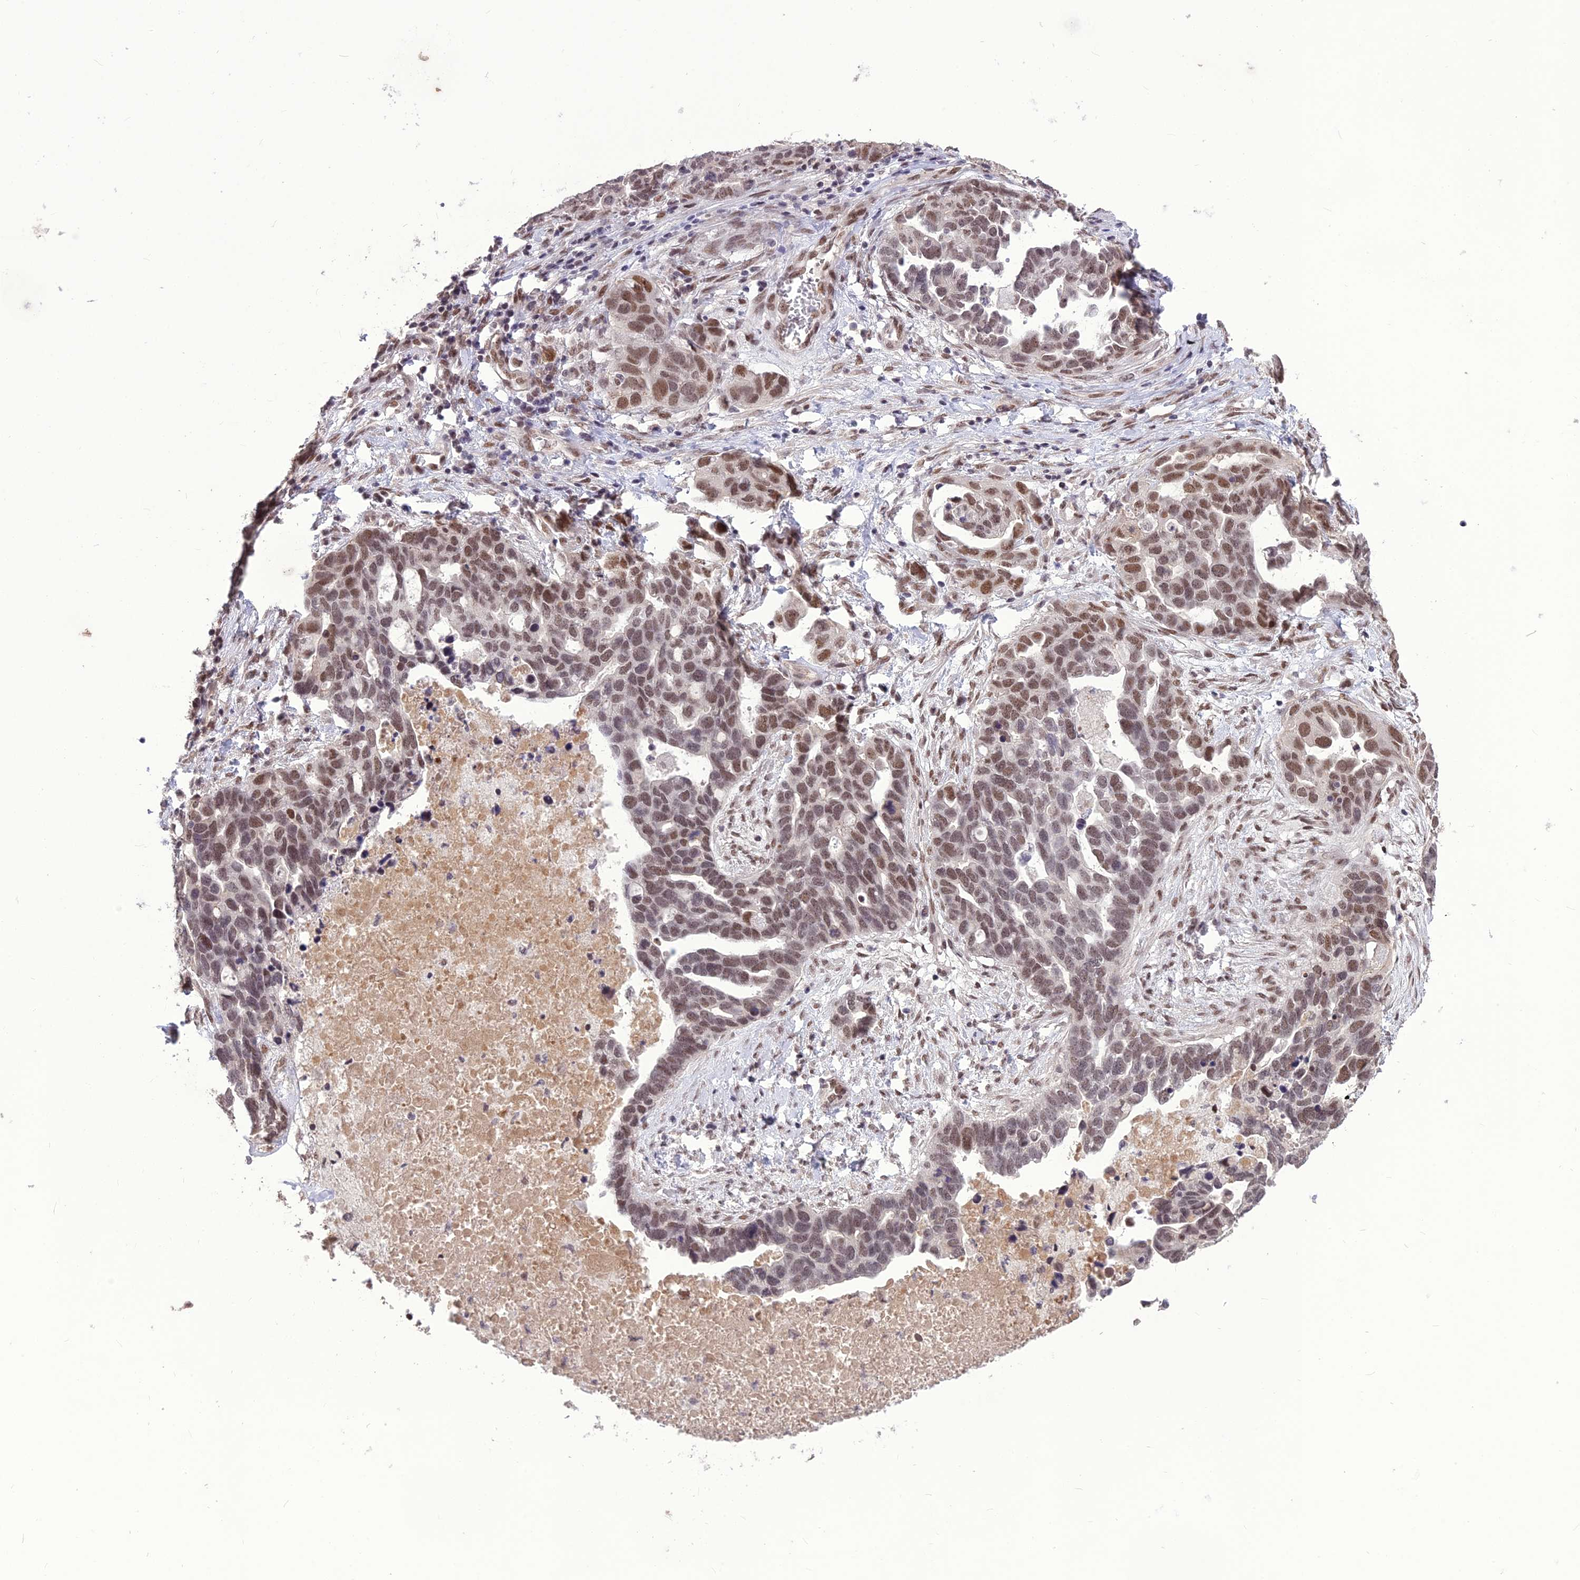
{"staining": {"intensity": "moderate", "quantity": ">75%", "location": "nuclear"}, "tissue": "ovarian cancer", "cell_type": "Tumor cells", "image_type": "cancer", "snomed": [{"axis": "morphology", "description": "Cystadenocarcinoma, serous, NOS"}, {"axis": "topography", "description": "Ovary"}], "caption": "The immunohistochemical stain labels moderate nuclear positivity in tumor cells of serous cystadenocarcinoma (ovarian) tissue. The staining is performed using DAB brown chromogen to label protein expression. The nuclei are counter-stained blue using hematoxylin.", "gene": "DIS3", "patient": {"sex": "female", "age": 54}}